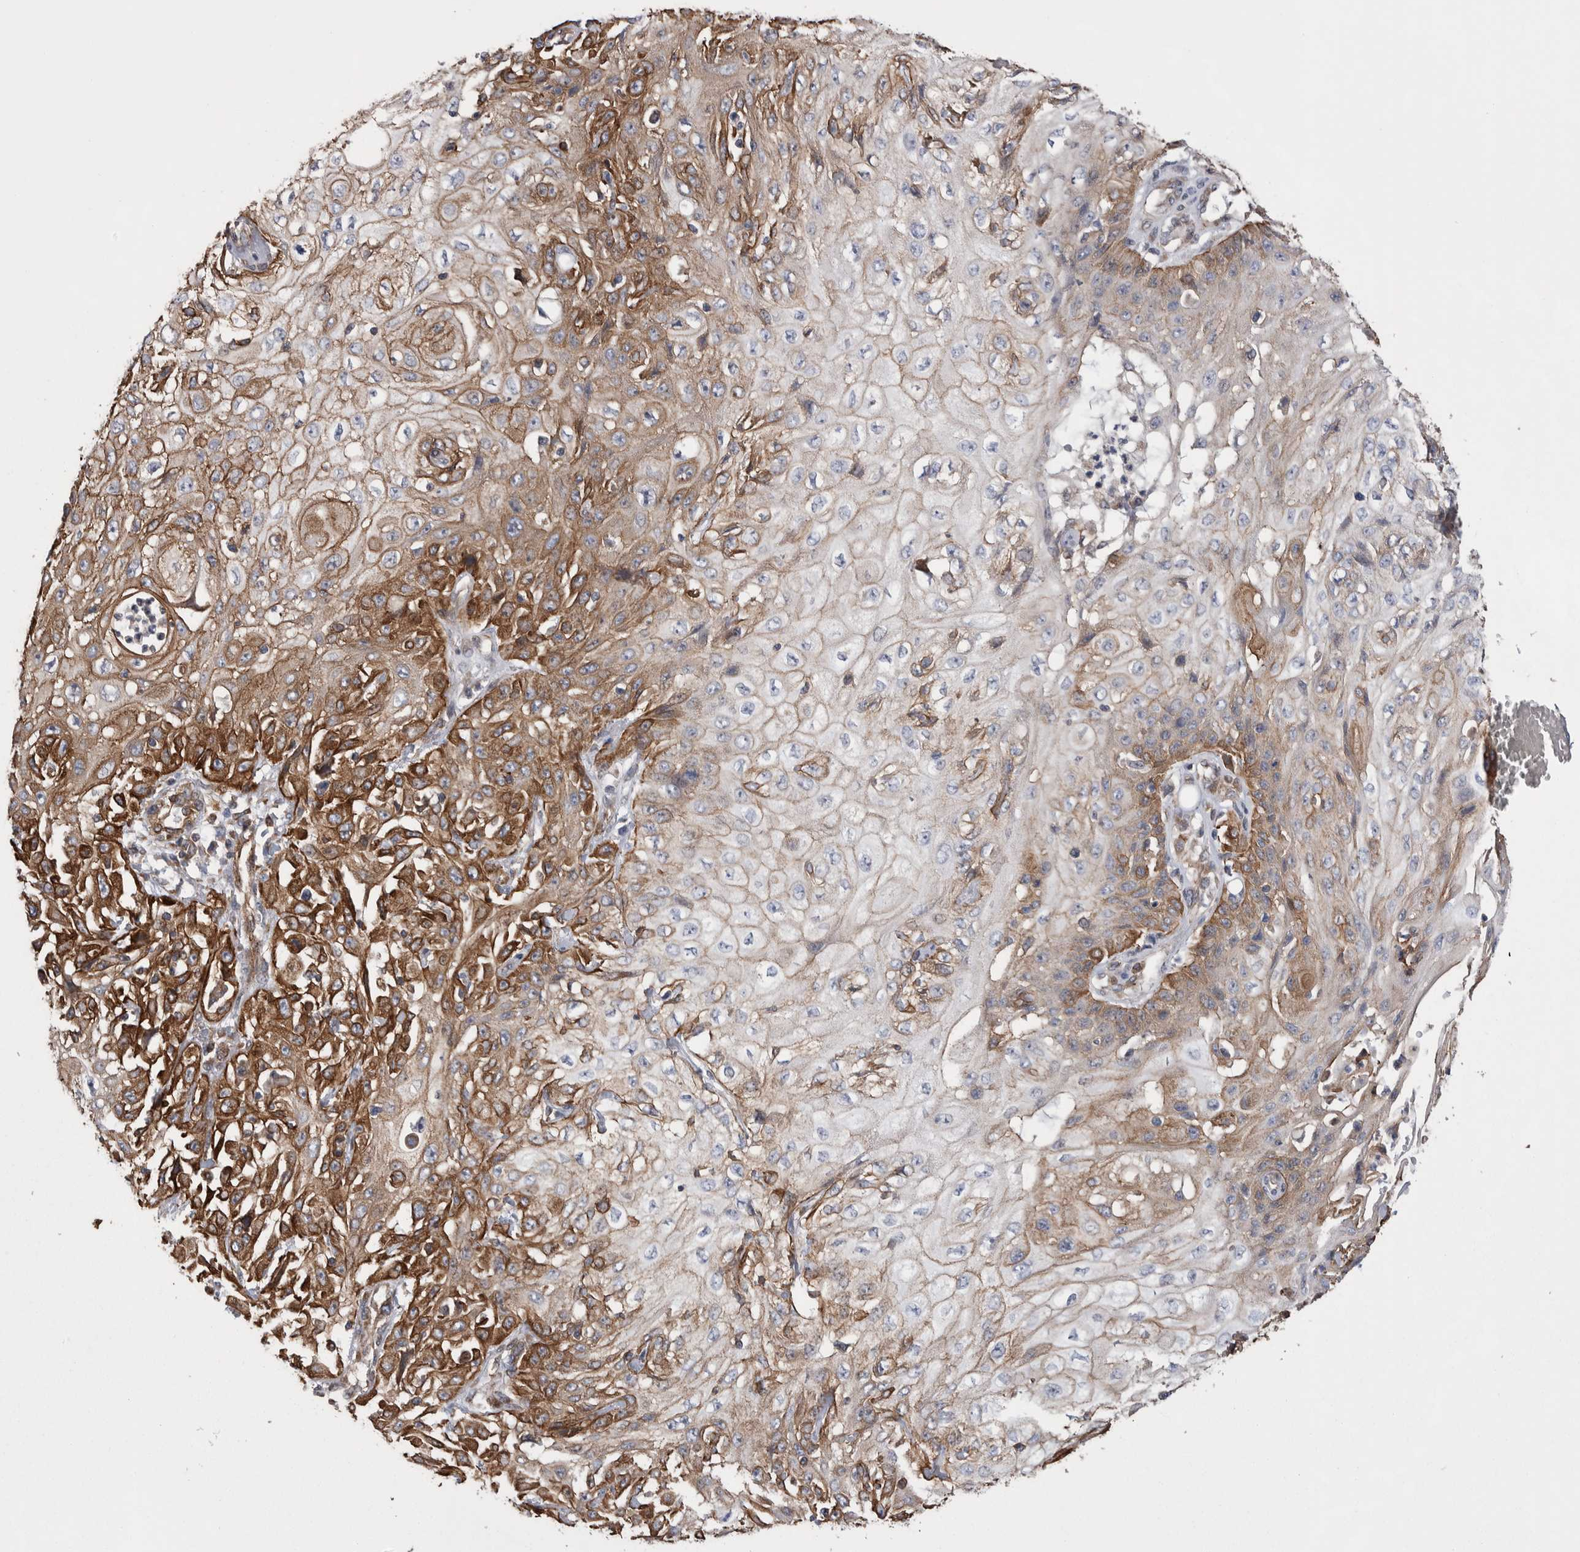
{"staining": {"intensity": "strong", "quantity": "25%-75%", "location": "cytoplasmic/membranous"}, "tissue": "skin cancer", "cell_type": "Tumor cells", "image_type": "cancer", "snomed": [{"axis": "morphology", "description": "Squamous cell carcinoma, NOS"}, {"axis": "morphology", "description": "Squamous cell carcinoma, metastatic, NOS"}, {"axis": "topography", "description": "Skin"}, {"axis": "topography", "description": "Lymph node"}], "caption": "Immunohistochemical staining of human metastatic squamous cell carcinoma (skin) demonstrates strong cytoplasmic/membranous protein staining in approximately 25%-75% of tumor cells. Nuclei are stained in blue.", "gene": "KIF12", "patient": {"sex": "male", "age": 75}}